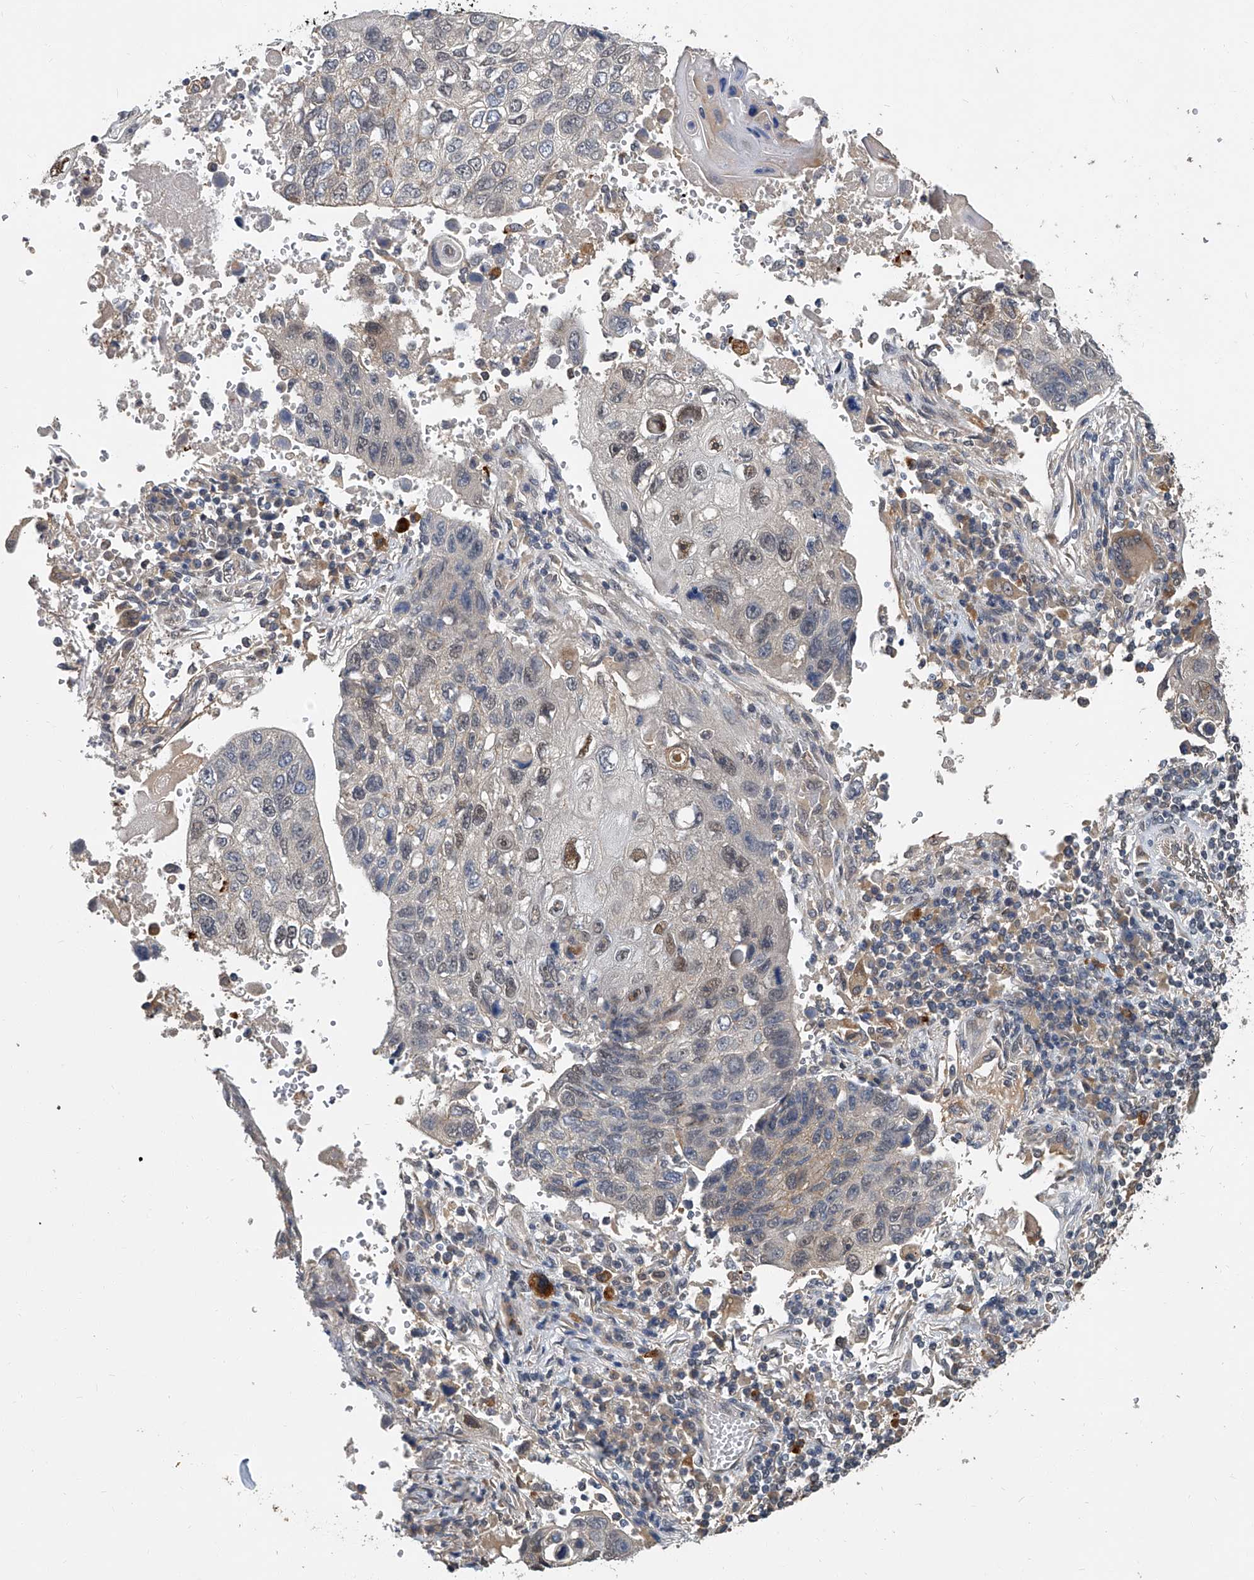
{"staining": {"intensity": "weak", "quantity": "25%-75%", "location": "nuclear"}, "tissue": "lung cancer", "cell_type": "Tumor cells", "image_type": "cancer", "snomed": [{"axis": "morphology", "description": "Squamous cell carcinoma, NOS"}, {"axis": "topography", "description": "Lung"}], "caption": "A brown stain highlights weak nuclear positivity of a protein in human lung squamous cell carcinoma tumor cells. The protein of interest is shown in brown color, while the nuclei are stained blue.", "gene": "JAG2", "patient": {"sex": "male", "age": 61}}